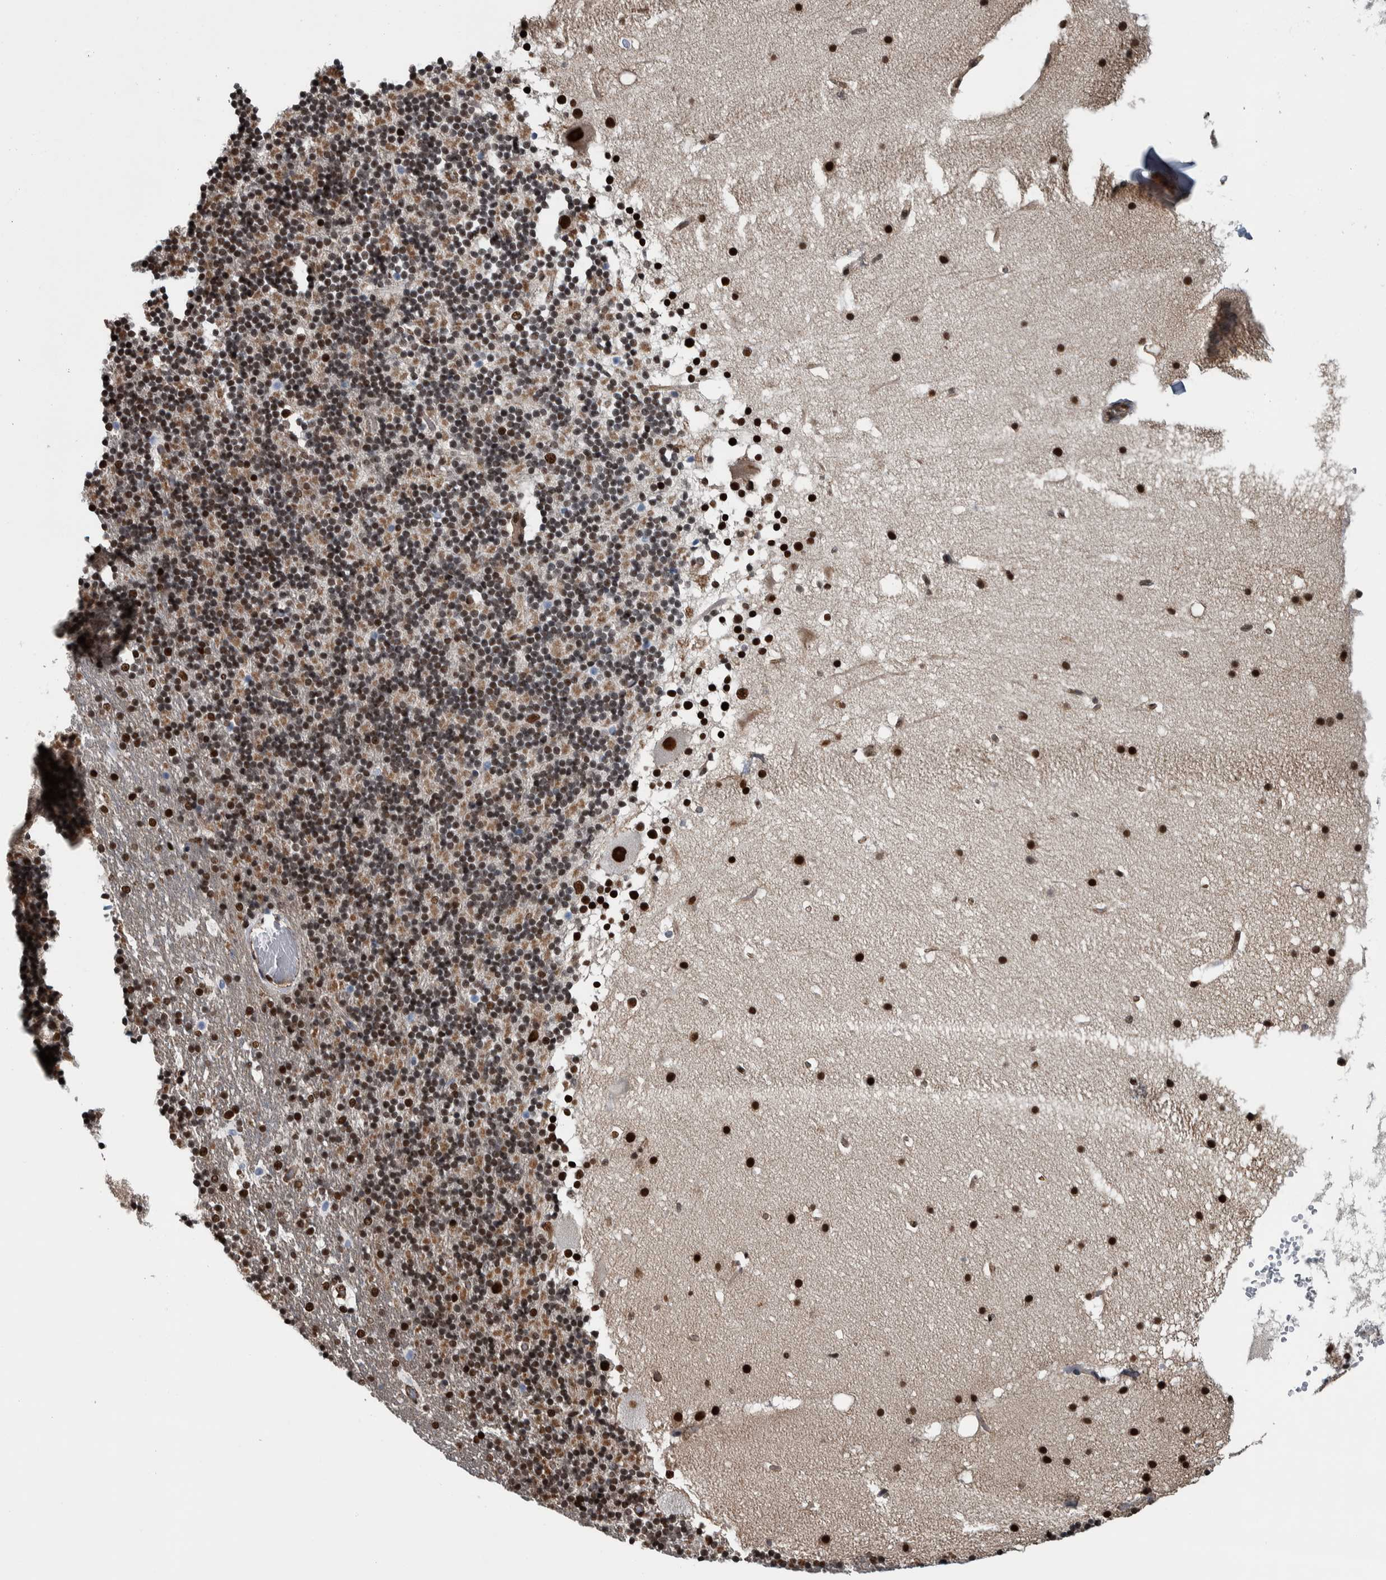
{"staining": {"intensity": "moderate", "quantity": ">75%", "location": "cytoplasmic/membranous,nuclear"}, "tissue": "cerebellum", "cell_type": "Cells in granular layer", "image_type": "normal", "snomed": [{"axis": "morphology", "description": "Normal tissue, NOS"}, {"axis": "topography", "description": "Cerebellum"}], "caption": "IHC histopathology image of benign cerebellum: cerebellum stained using immunohistochemistry (IHC) exhibits medium levels of moderate protein expression localized specifically in the cytoplasmic/membranous,nuclear of cells in granular layer, appearing as a cytoplasmic/membranous,nuclear brown color.", "gene": "FAM135B", "patient": {"sex": "male", "age": 57}}